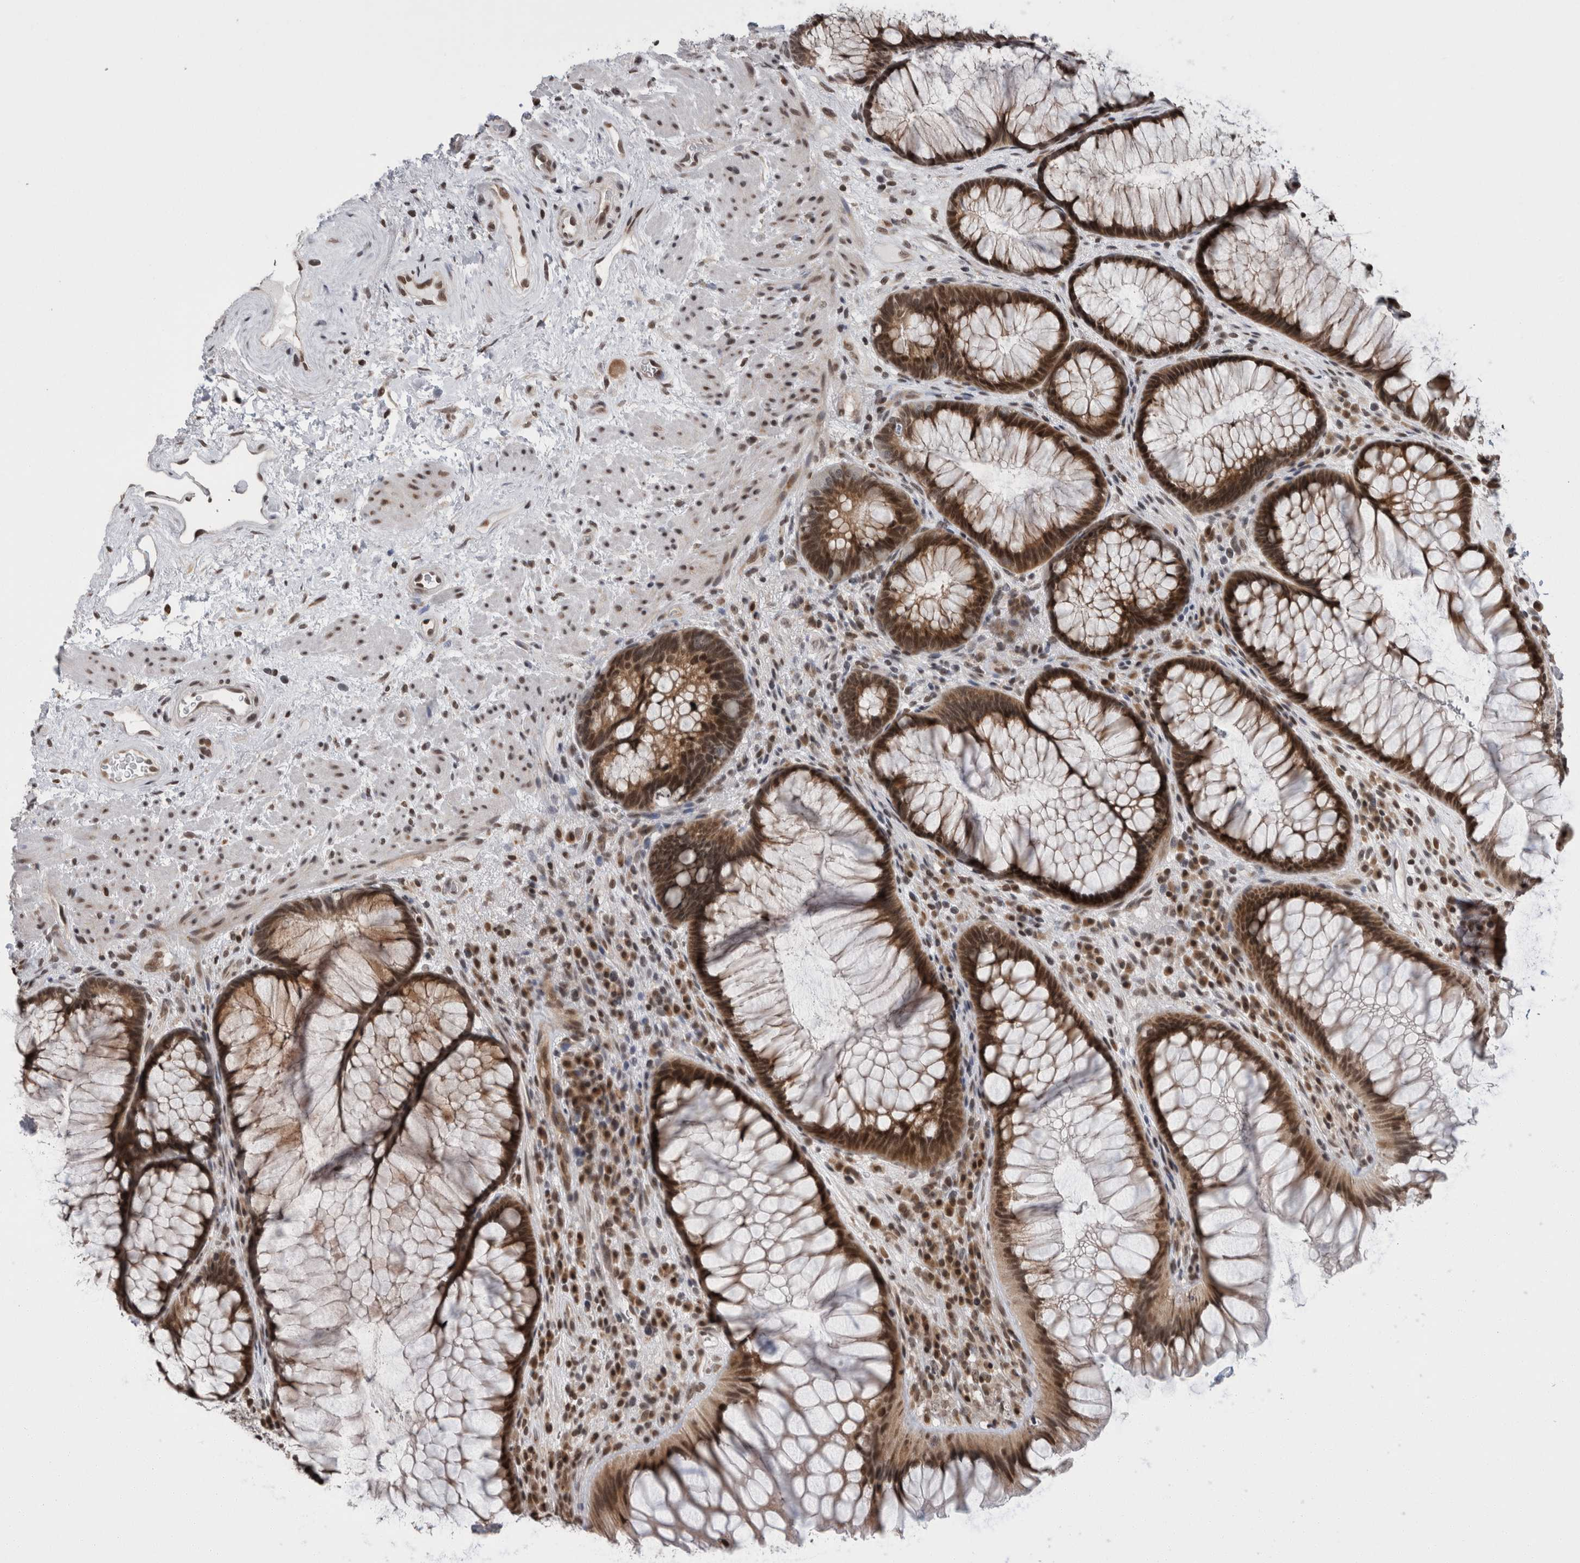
{"staining": {"intensity": "strong", "quantity": ">75%", "location": "cytoplasmic/membranous,nuclear"}, "tissue": "rectum", "cell_type": "Glandular cells", "image_type": "normal", "snomed": [{"axis": "morphology", "description": "Normal tissue, NOS"}, {"axis": "topography", "description": "Rectum"}], "caption": "Glandular cells demonstrate strong cytoplasmic/membranous,nuclear staining in about >75% of cells in normal rectum. (Stains: DAB (3,3'-diaminobenzidine) in brown, nuclei in blue, Microscopy: brightfield microscopy at high magnification).", "gene": "ZBTB11", "patient": {"sex": "male", "age": 51}}